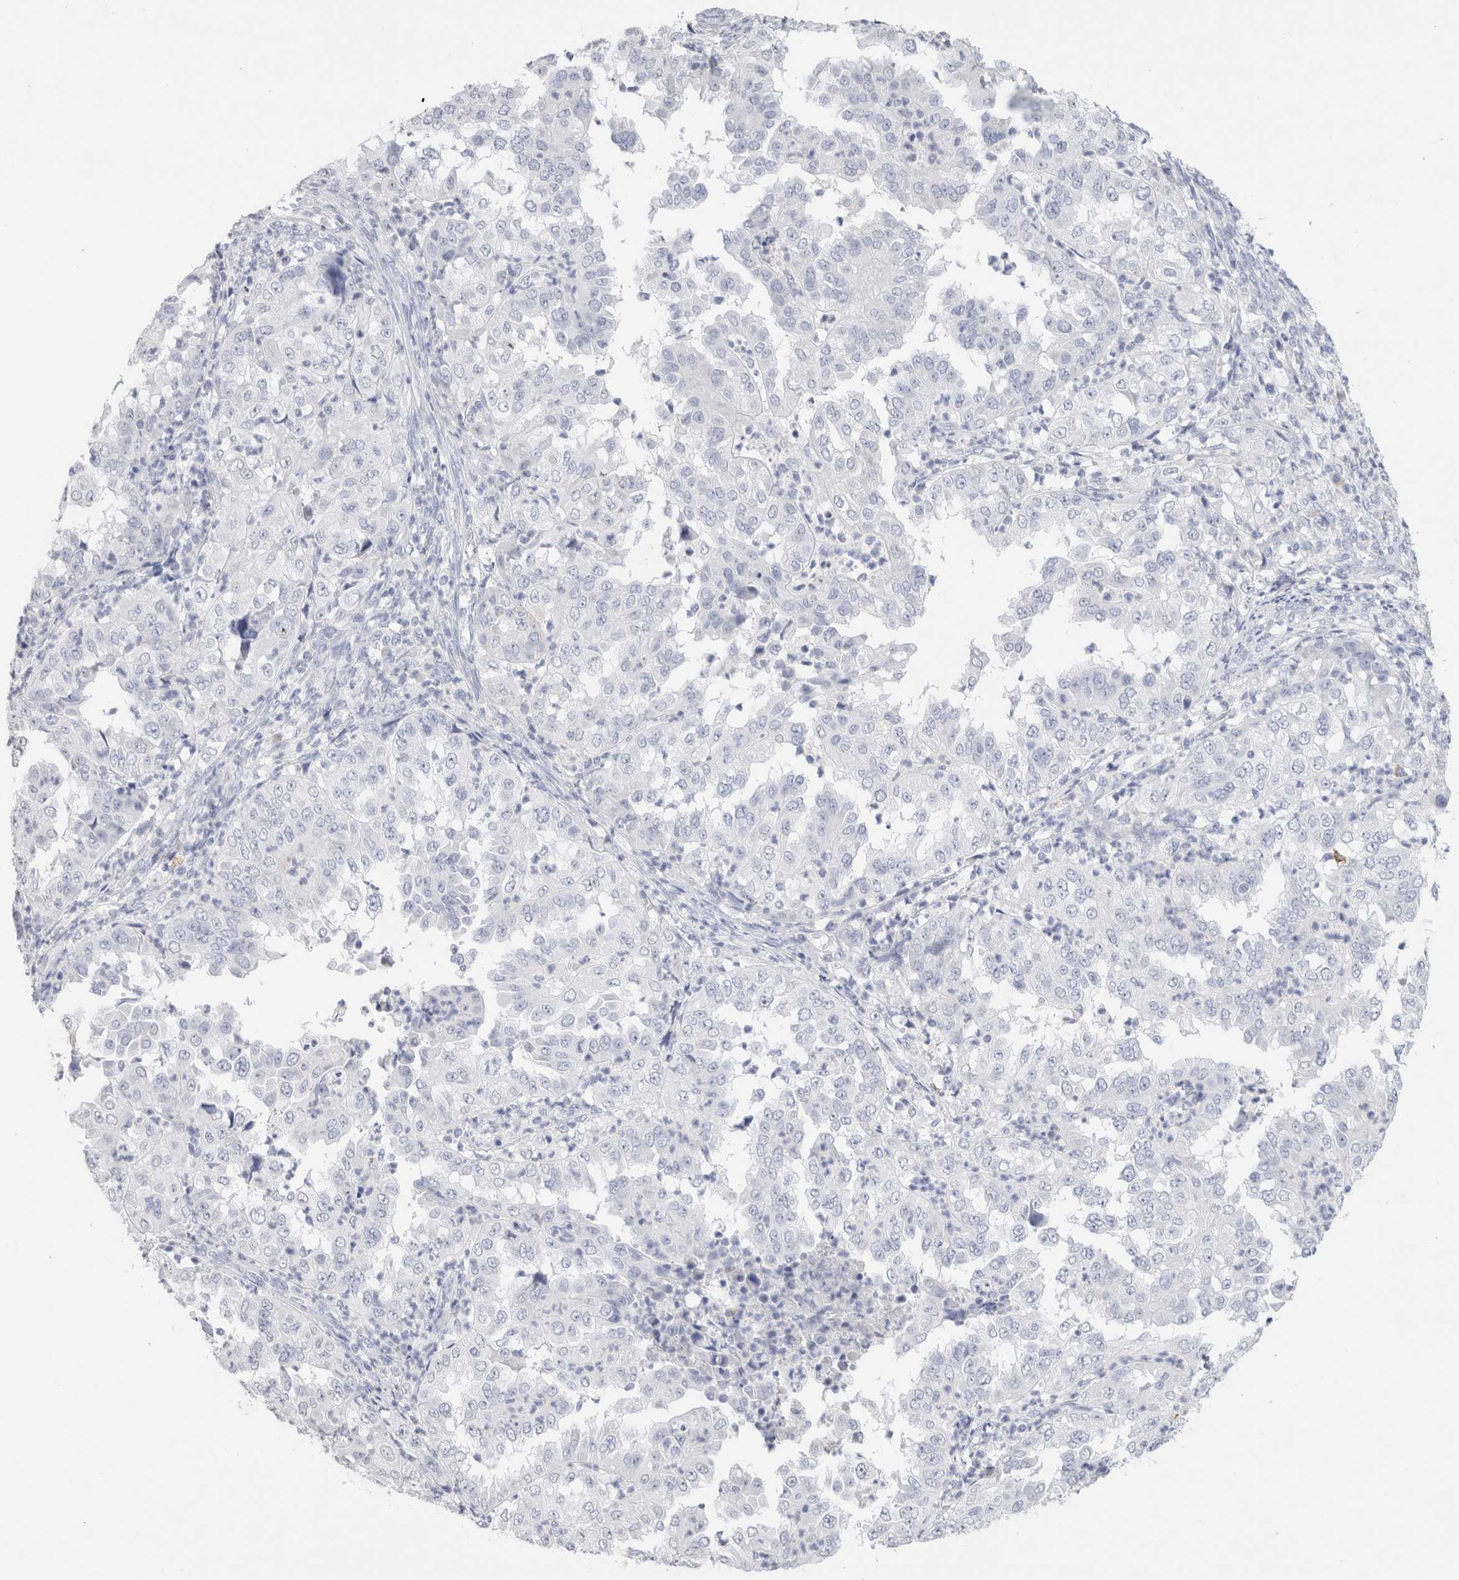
{"staining": {"intensity": "negative", "quantity": "none", "location": "none"}, "tissue": "endometrial cancer", "cell_type": "Tumor cells", "image_type": "cancer", "snomed": [{"axis": "morphology", "description": "Adenocarcinoma, NOS"}, {"axis": "topography", "description": "Endometrium"}], "caption": "A photomicrograph of adenocarcinoma (endometrial) stained for a protein demonstrates no brown staining in tumor cells.", "gene": "LAMP3", "patient": {"sex": "female", "age": 85}}